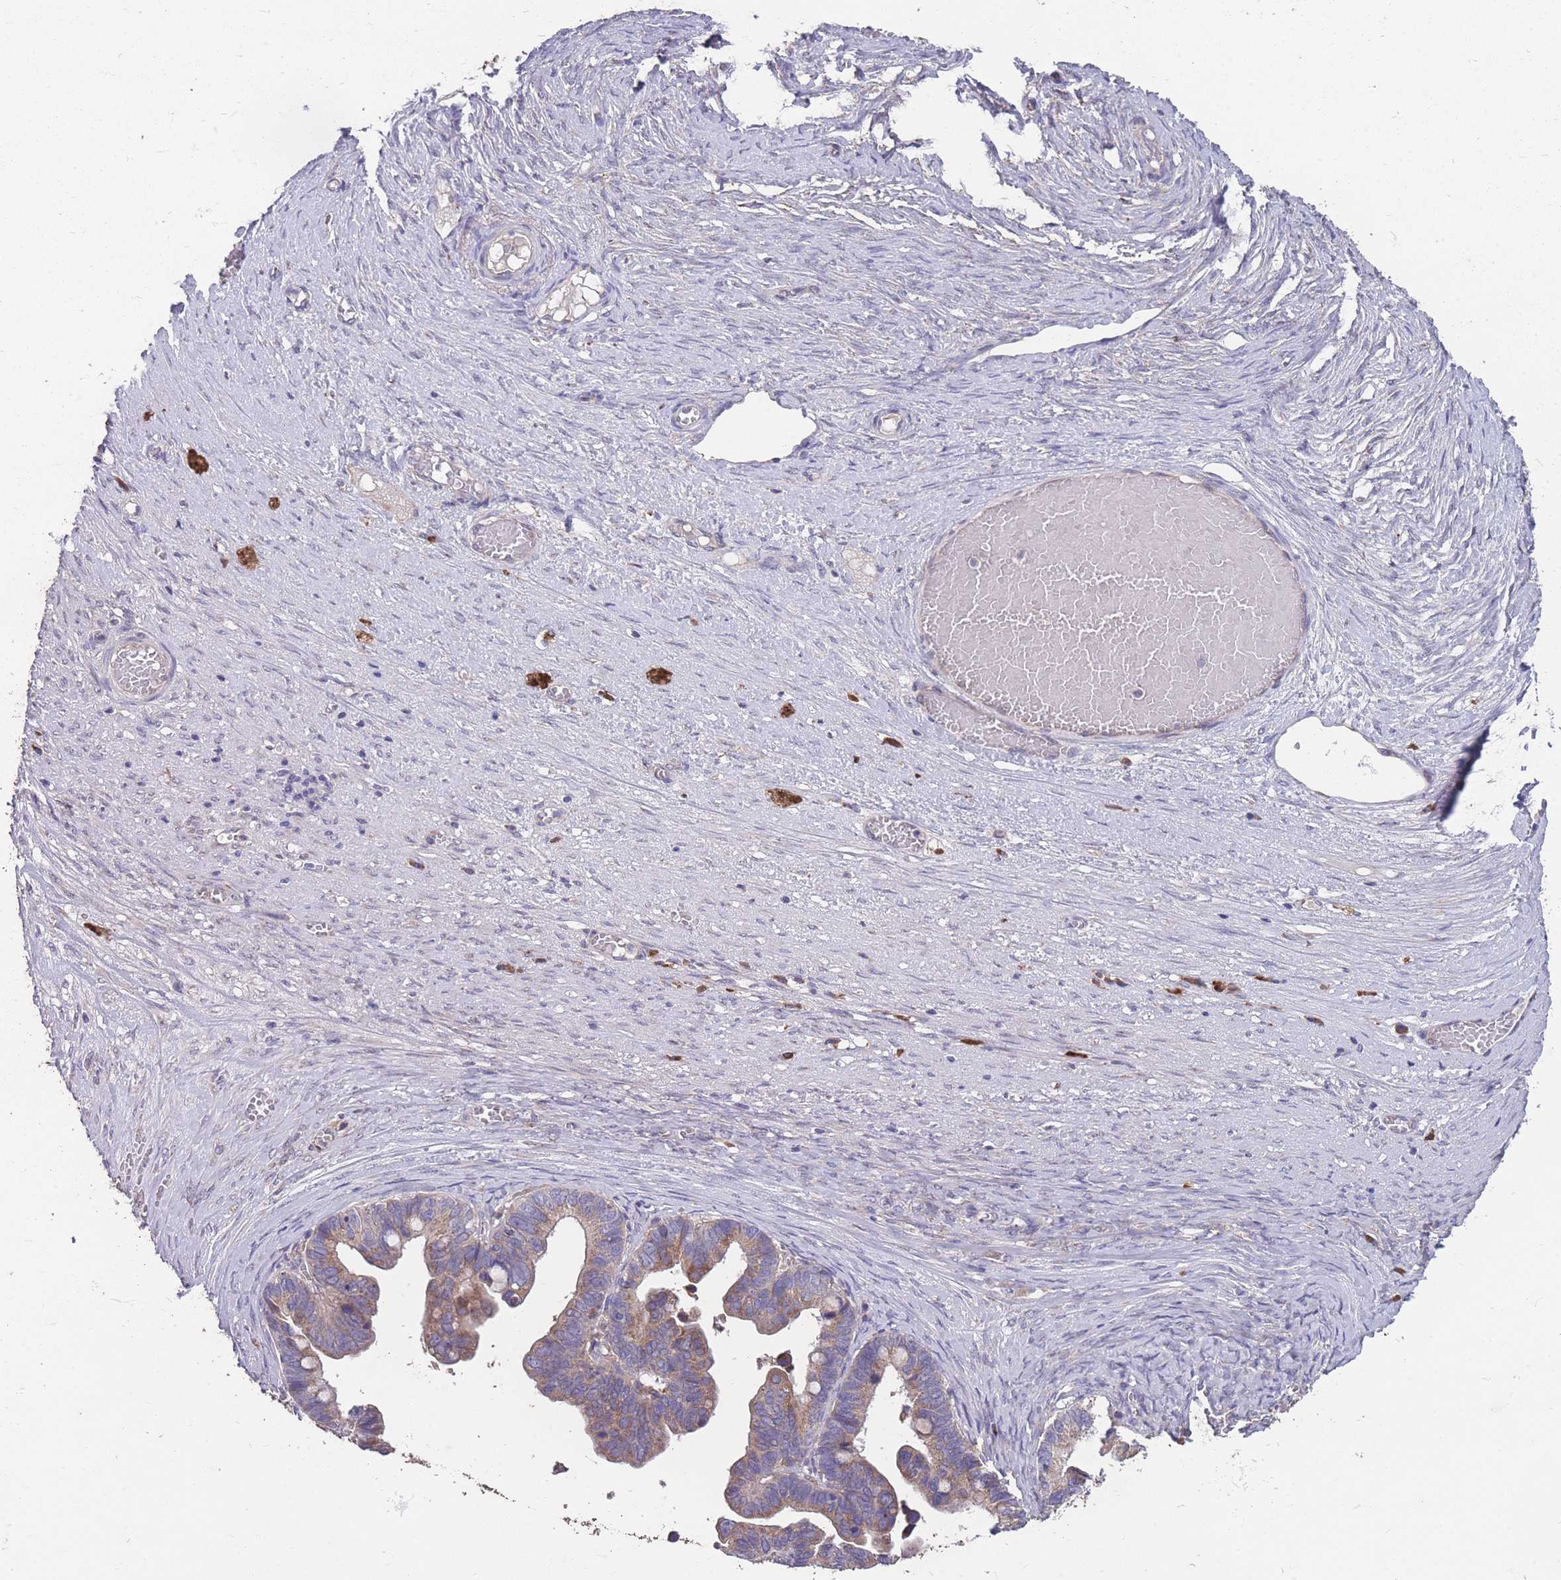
{"staining": {"intensity": "moderate", "quantity": ">75%", "location": "cytoplasmic/membranous"}, "tissue": "ovarian cancer", "cell_type": "Tumor cells", "image_type": "cancer", "snomed": [{"axis": "morphology", "description": "Cystadenocarcinoma, serous, NOS"}, {"axis": "topography", "description": "Ovary"}], "caption": "Tumor cells reveal moderate cytoplasmic/membranous staining in about >75% of cells in ovarian cancer.", "gene": "STIM2", "patient": {"sex": "female", "age": 56}}